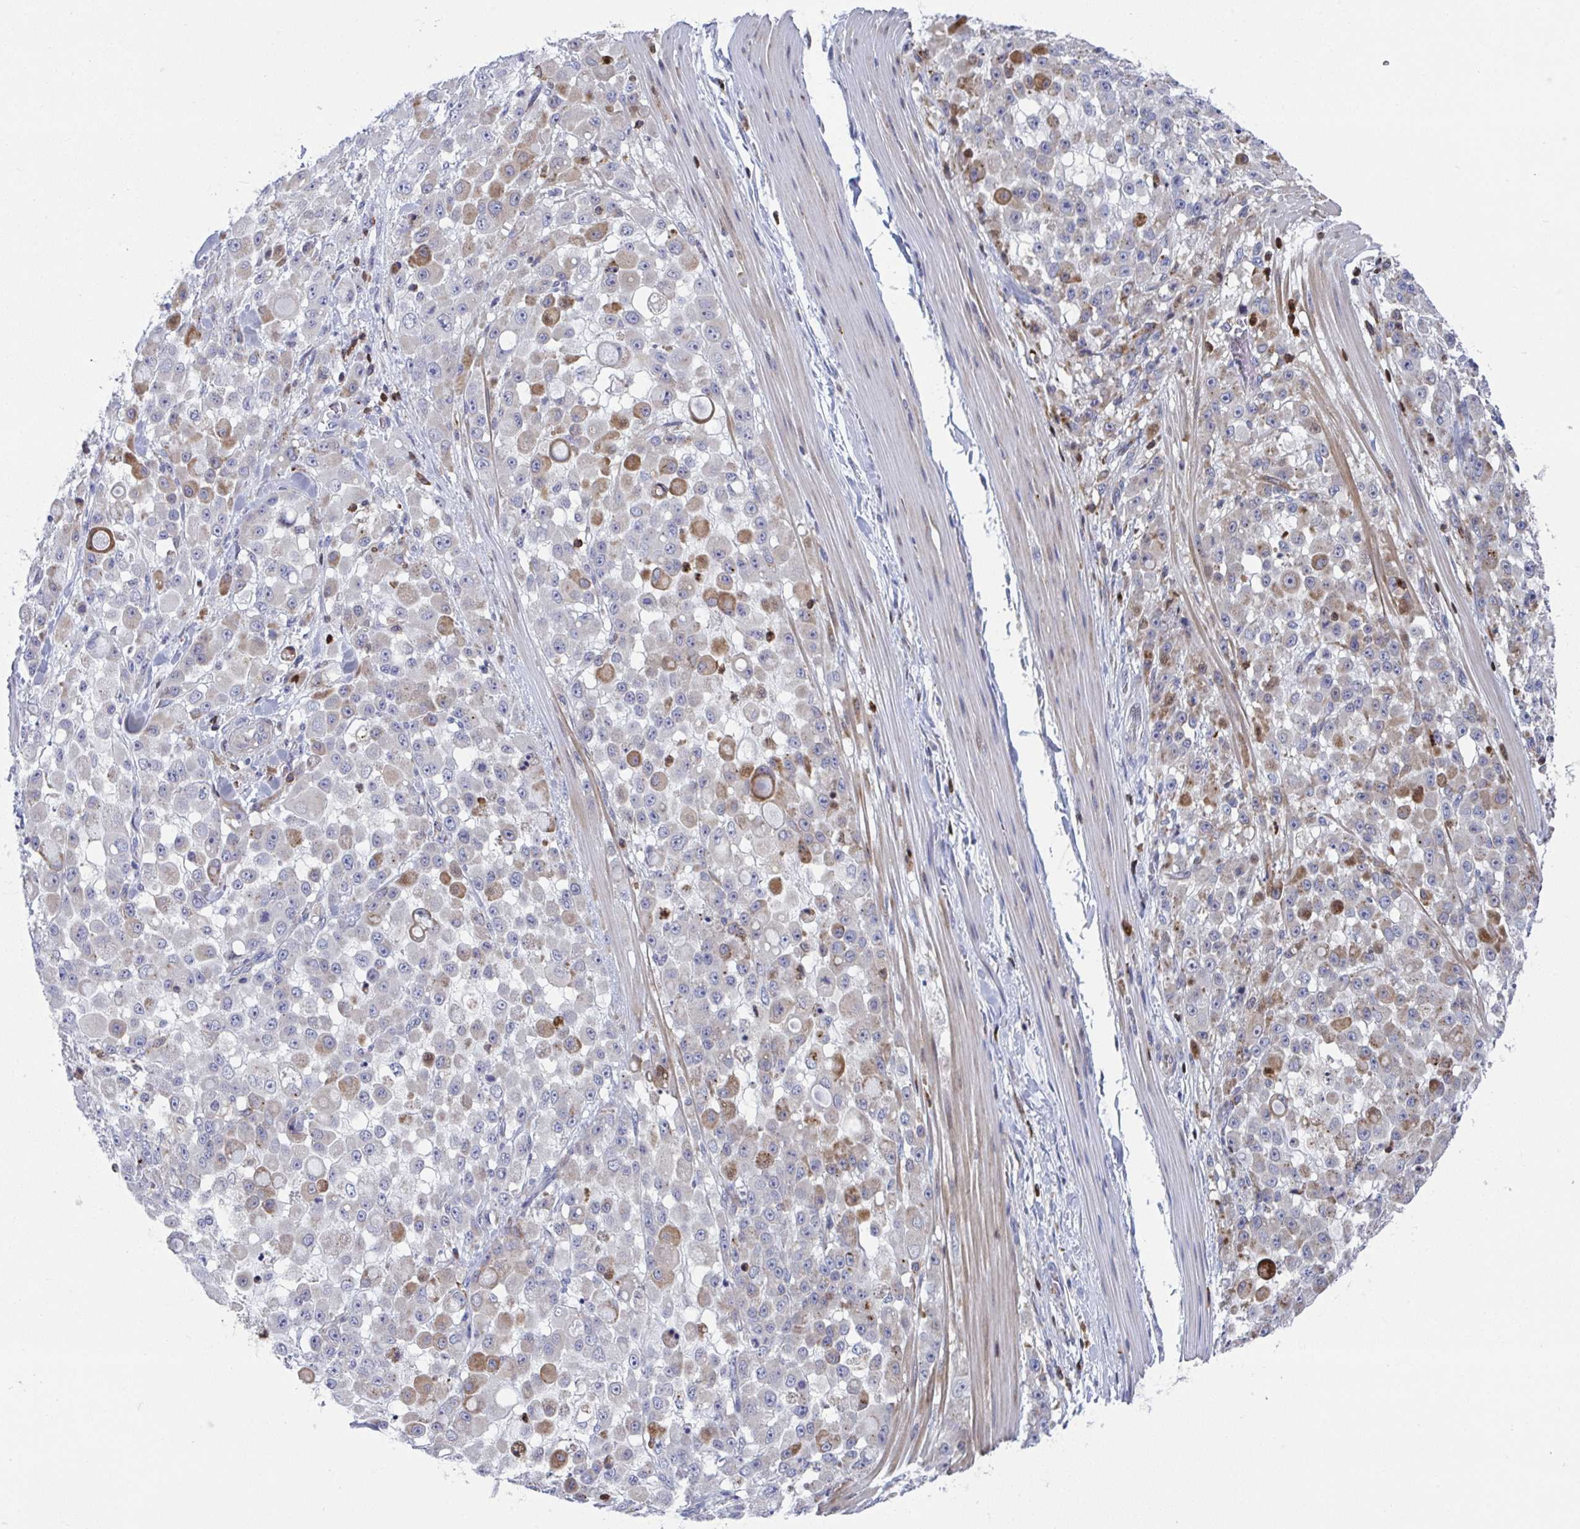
{"staining": {"intensity": "moderate", "quantity": "<25%", "location": "cytoplasmic/membranous"}, "tissue": "stomach cancer", "cell_type": "Tumor cells", "image_type": "cancer", "snomed": [{"axis": "morphology", "description": "Adenocarcinoma, NOS"}, {"axis": "topography", "description": "Stomach"}], "caption": "Tumor cells reveal low levels of moderate cytoplasmic/membranous positivity in approximately <25% of cells in human stomach cancer (adenocarcinoma).", "gene": "AOC2", "patient": {"sex": "female", "age": 76}}